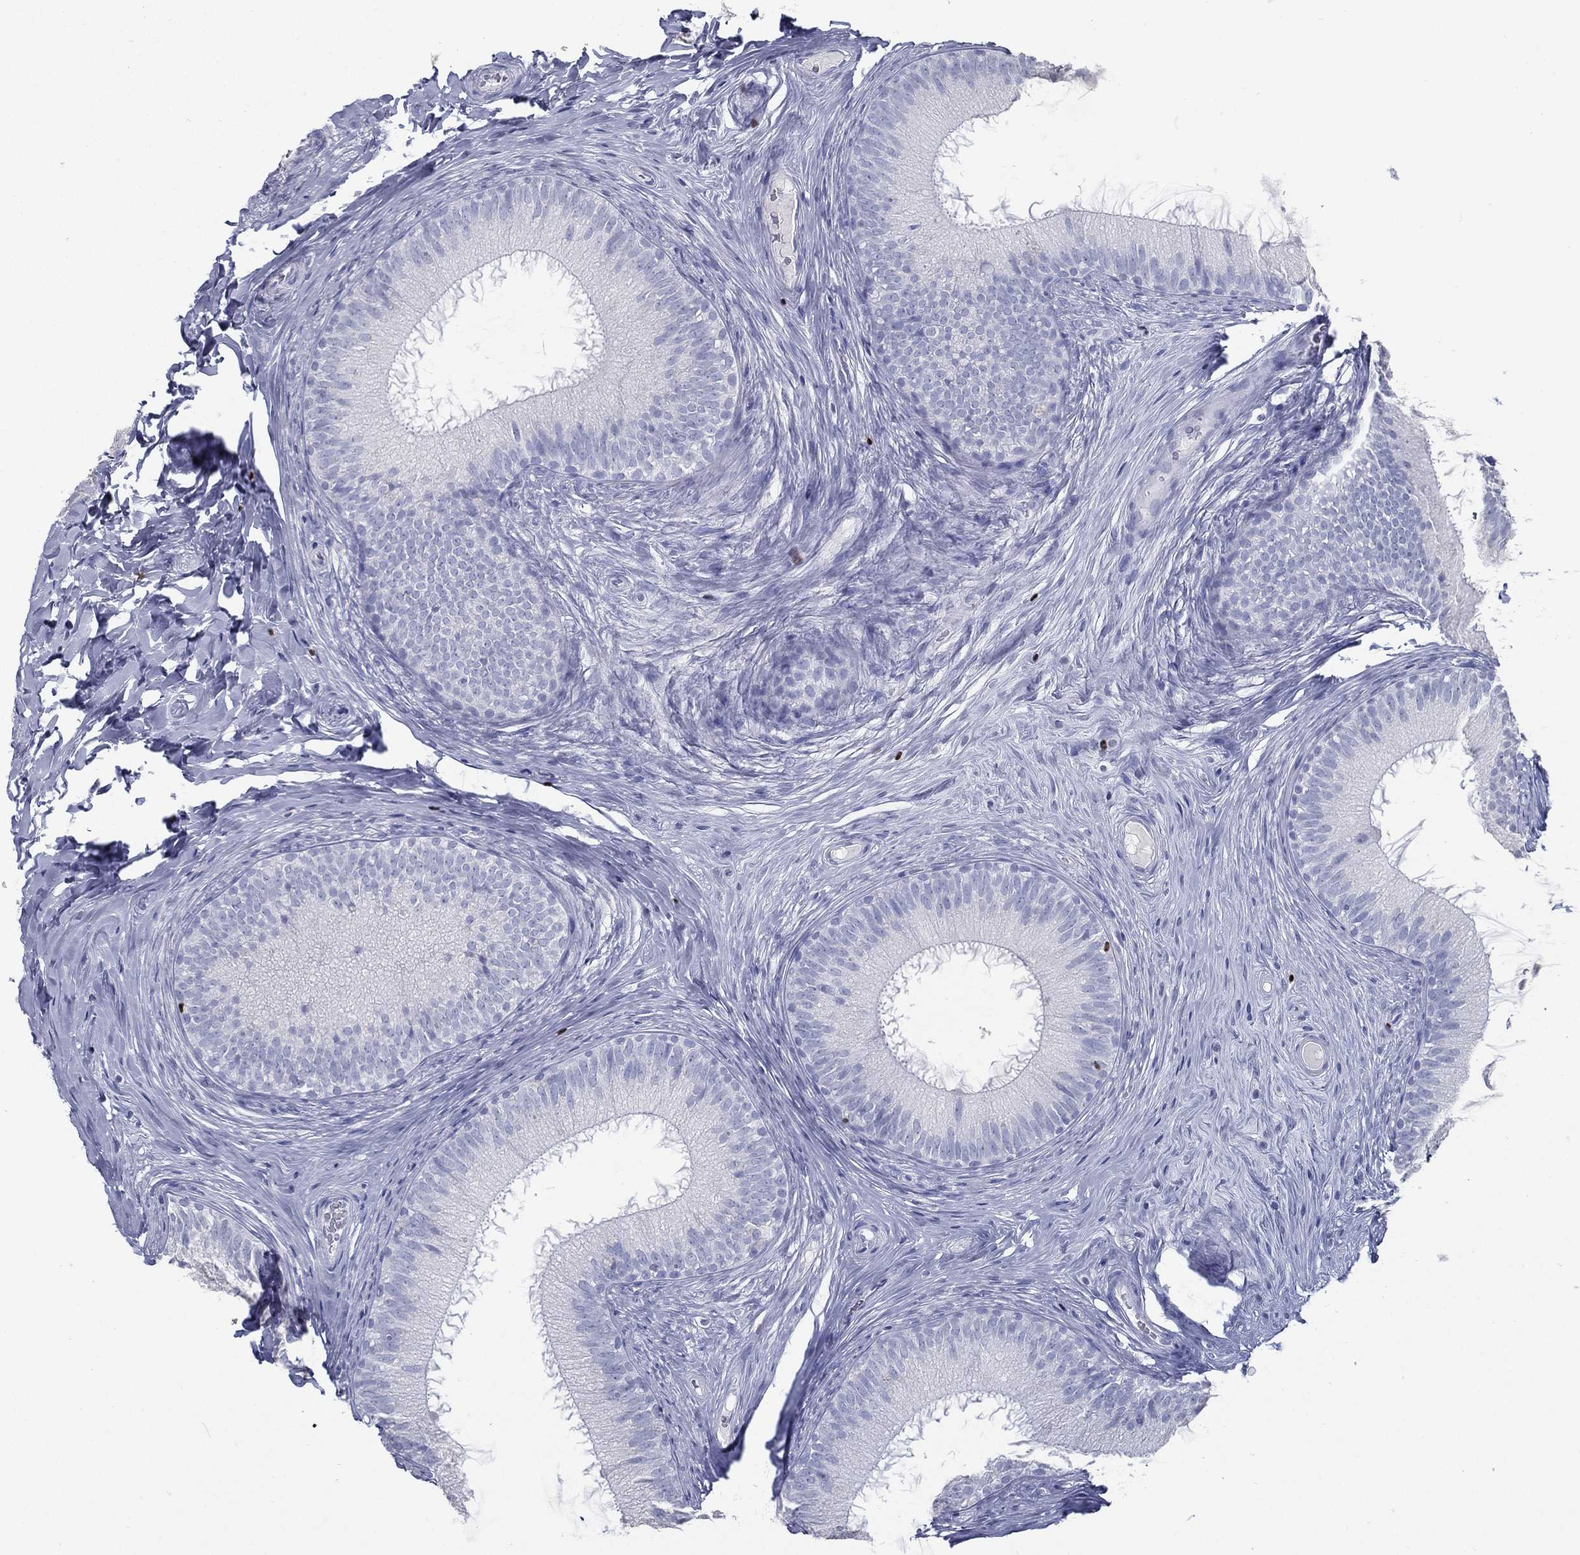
{"staining": {"intensity": "negative", "quantity": "none", "location": "none"}, "tissue": "epididymis", "cell_type": "Glandular cells", "image_type": "normal", "snomed": [{"axis": "morphology", "description": "Normal tissue, NOS"}, {"axis": "morphology", "description": "Carcinoma, Embryonal, NOS"}, {"axis": "topography", "description": "Testis"}, {"axis": "topography", "description": "Epididymis"}], "caption": "A high-resolution micrograph shows immunohistochemistry staining of normal epididymis, which shows no significant staining in glandular cells.", "gene": "PYHIN1", "patient": {"sex": "male", "age": 24}}